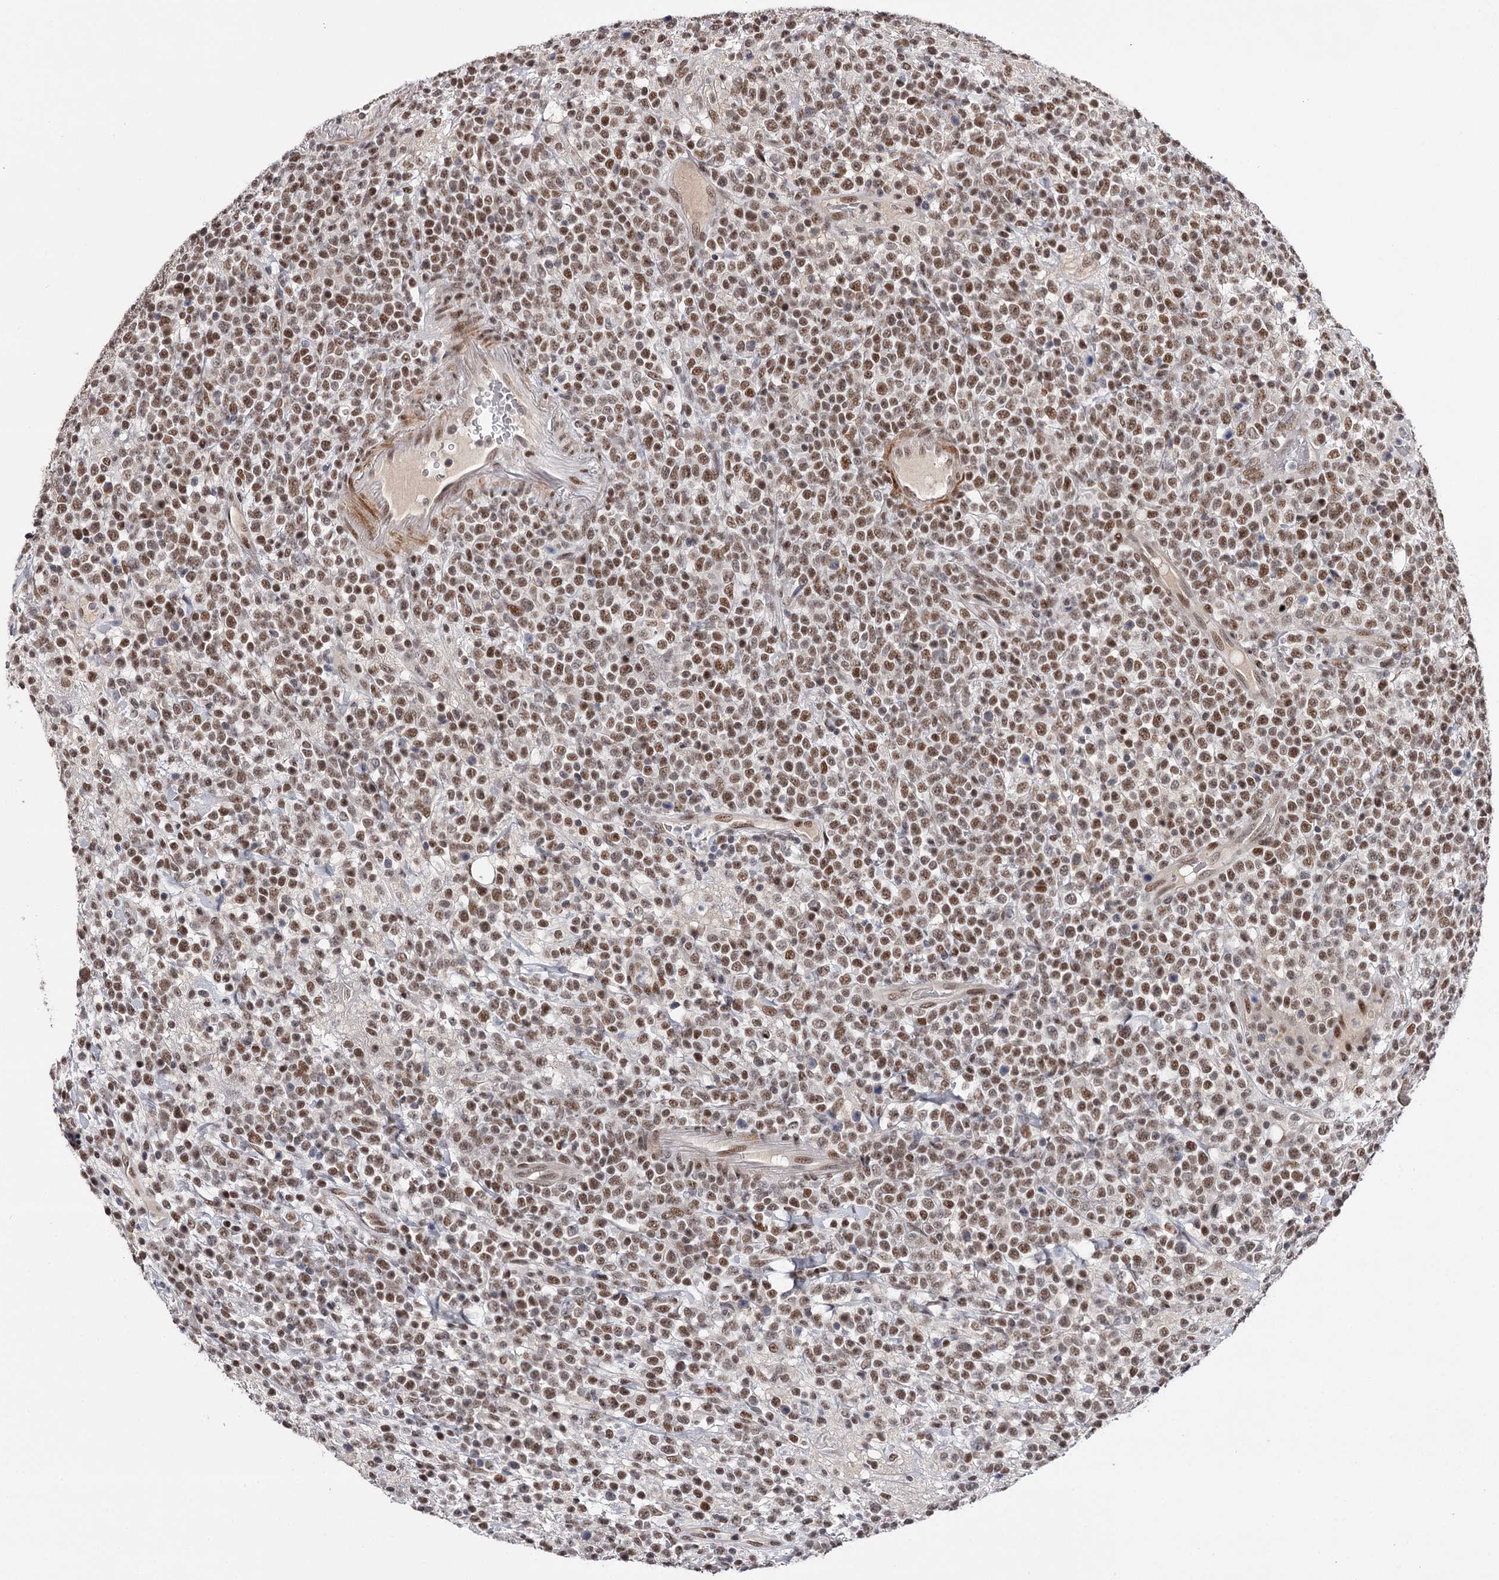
{"staining": {"intensity": "moderate", "quantity": ">75%", "location": "nuclear"}, "tissue": "lymphoma", "cell_type": "Tumor cells", "image_type": "cancer", "snomed": [{"axis": "morphology", "description": "Malignant lymphoma, non-Hodgkin's type, High grade"}, {"axis": "topography", "description": "Colon"}], "caption": "Immunohistochemical staining of human lymphoma reveals medium levels of moderate nuclear positivity in approximately >75% of tumor cells.", "gene": "TTC33", "patient": {"sex": "female", "age": 53}}